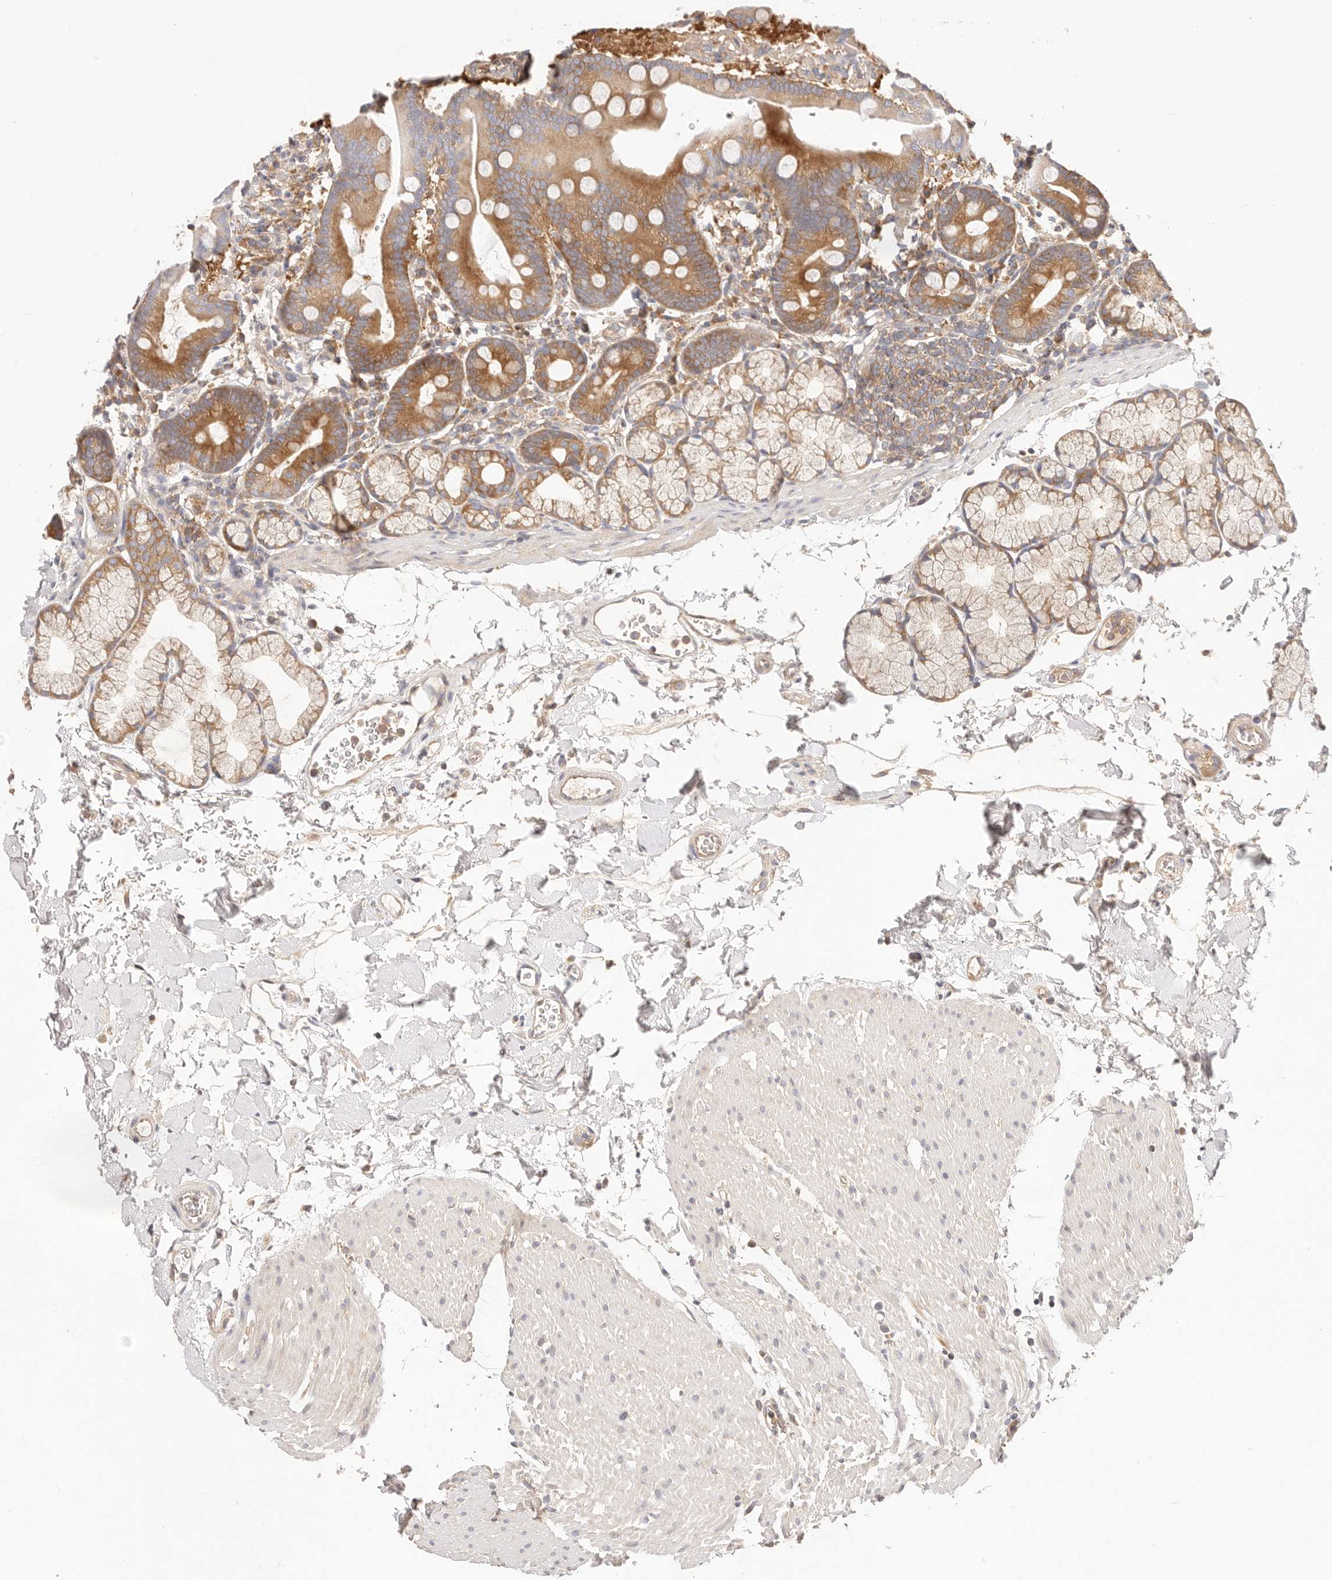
{"staining": {"intensity": "moderate", "quantity": ">75%", "location": "cytoplasmic/membranous"}, "tissue": "duodenum", "cell_type": "Glandular cells", "image_type": "normal", "snomed": [{"axis": "morphology", "description": "Normal tissue, NOS"}, {"axis": "topography", "description": "Duodenum"}], "caption": "Protein analysis of normal duodenum shows moderate cytoplasmic/membranous staining in approximately >75% of glandular cells.", "gene": "KCMF1", "patient": {"sex": "male", "age": 54}}